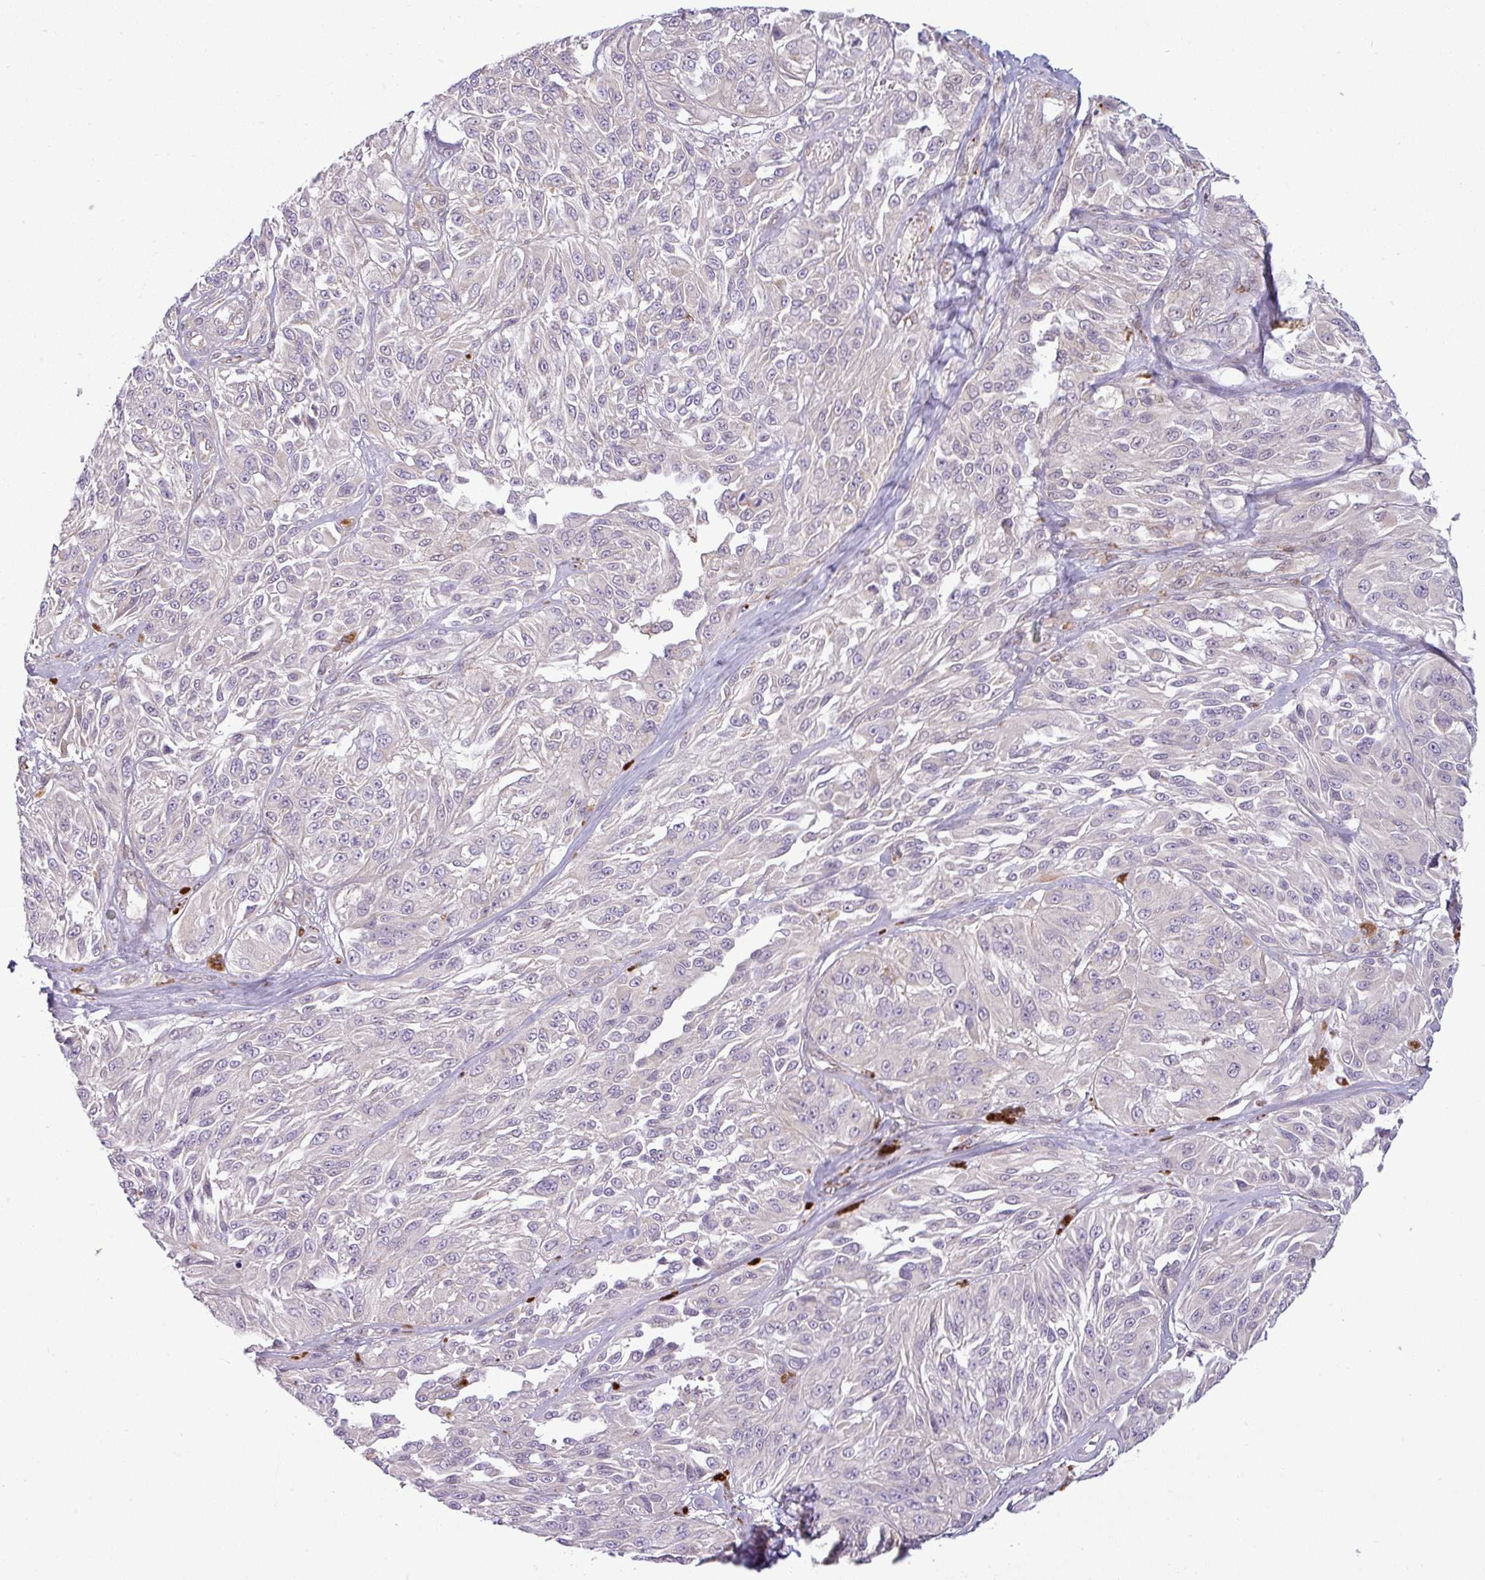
{"staining": {"intensity": "negative", "quantity": "none", "location": "none"}, "tissue": "melanoma", "cell_type": "Tumor cells", "image_type": "cancer", "snomed": [{"axis": "morphology", "description": "Malignant melanoma, NOS"}, {"axis": "topography", "description": "Skin"}], "caption": "This is a image of immunohistochemistry staining of melanoma, which shows no expression in tumor cells.", "gene": "CCDC144A", "patient": {"sex": "male", "age": 94}}